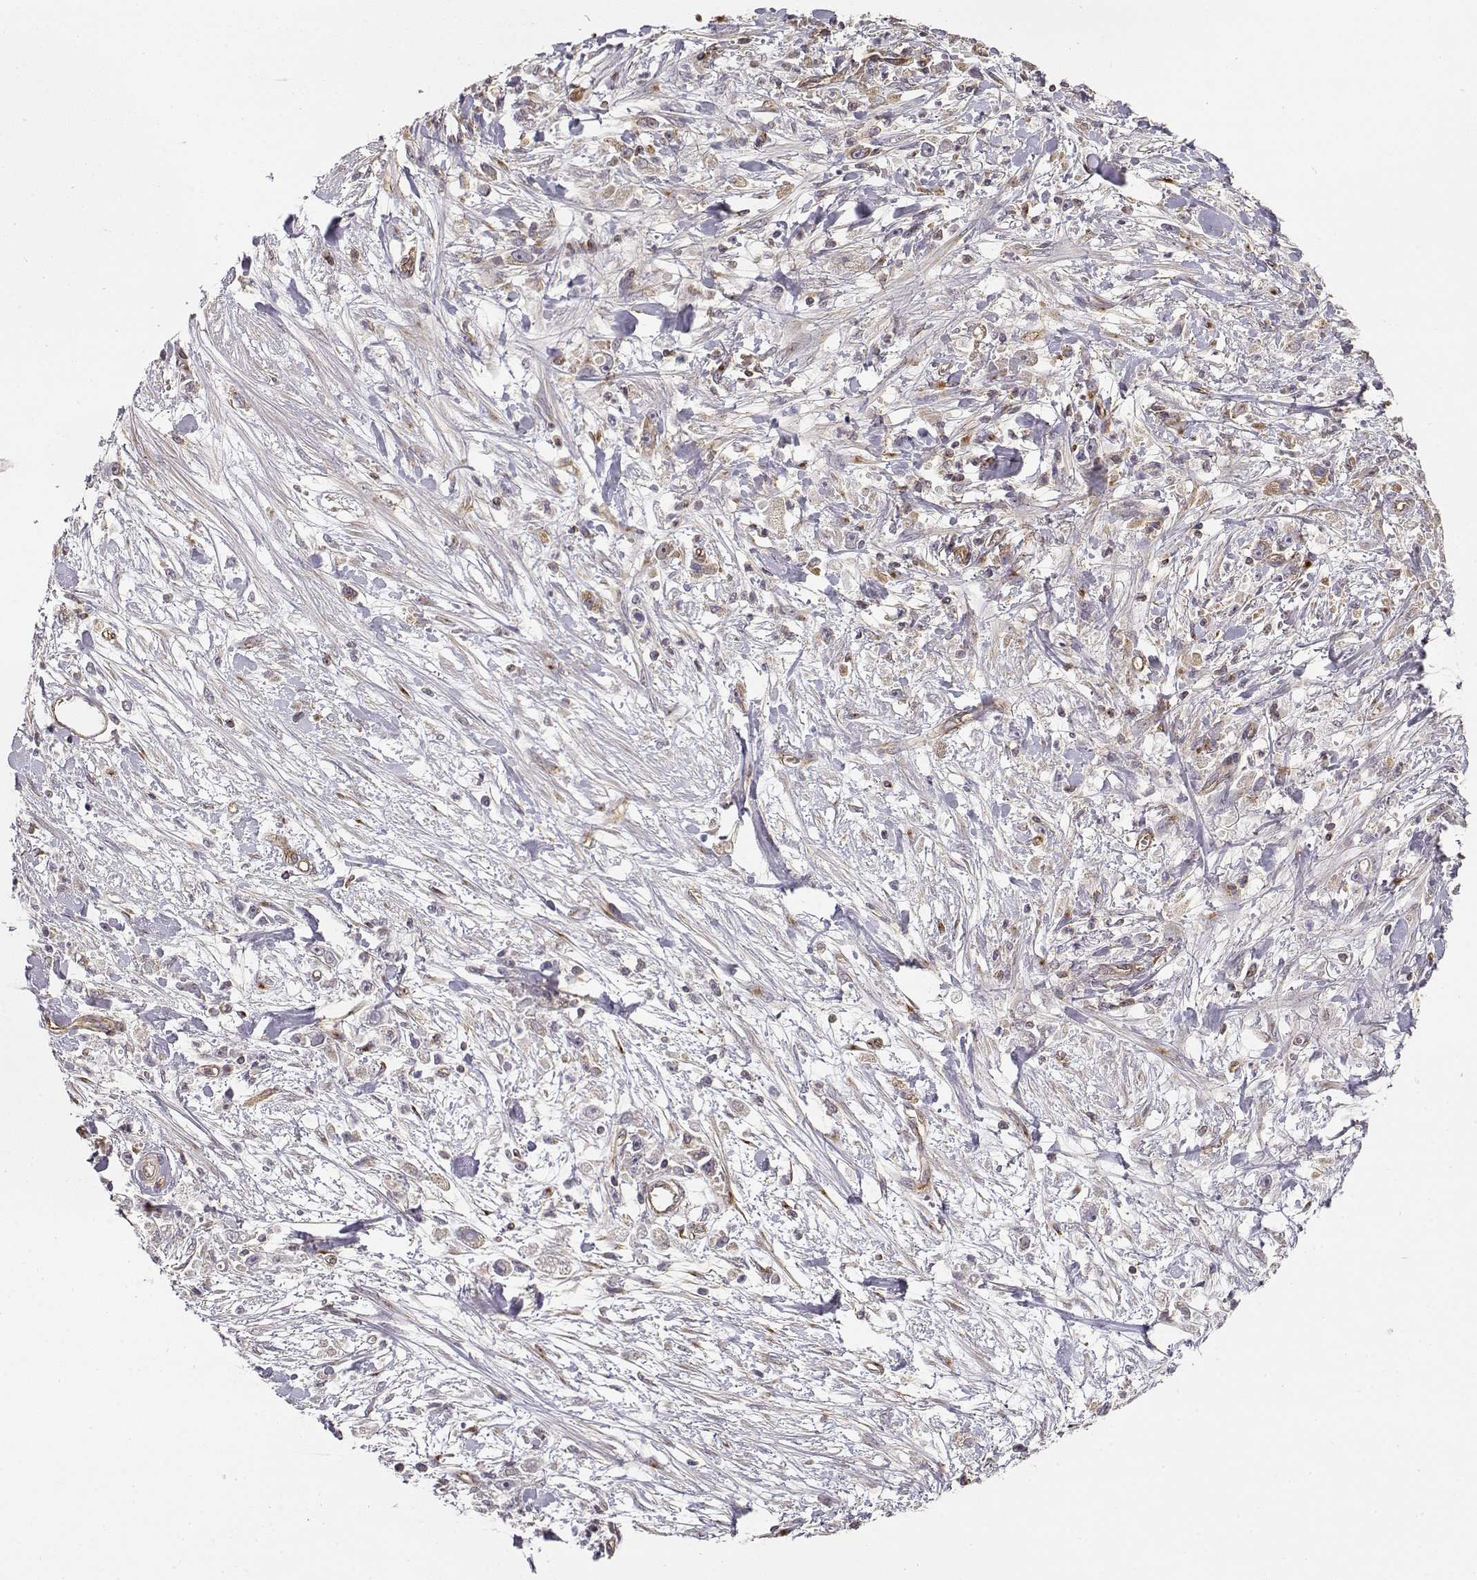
{"staining": {"intensity": "negative", "quantity": "none", "location": "none"}, "tissue": "stomach cancer", "cell_type": "Tumor cells", "image_type": "cancer", "snomed": [{"axis": "morphology", "description": "Adenocarcinoma, NOS"}, {"axis": "topography", "description": "Stomach"}], "caption": "Tumor cells show no significant positivity in stomach cancer (adenocarcinoma).", "gene": "IFITM1", "patient": {"sex": "female", "age": 59}}